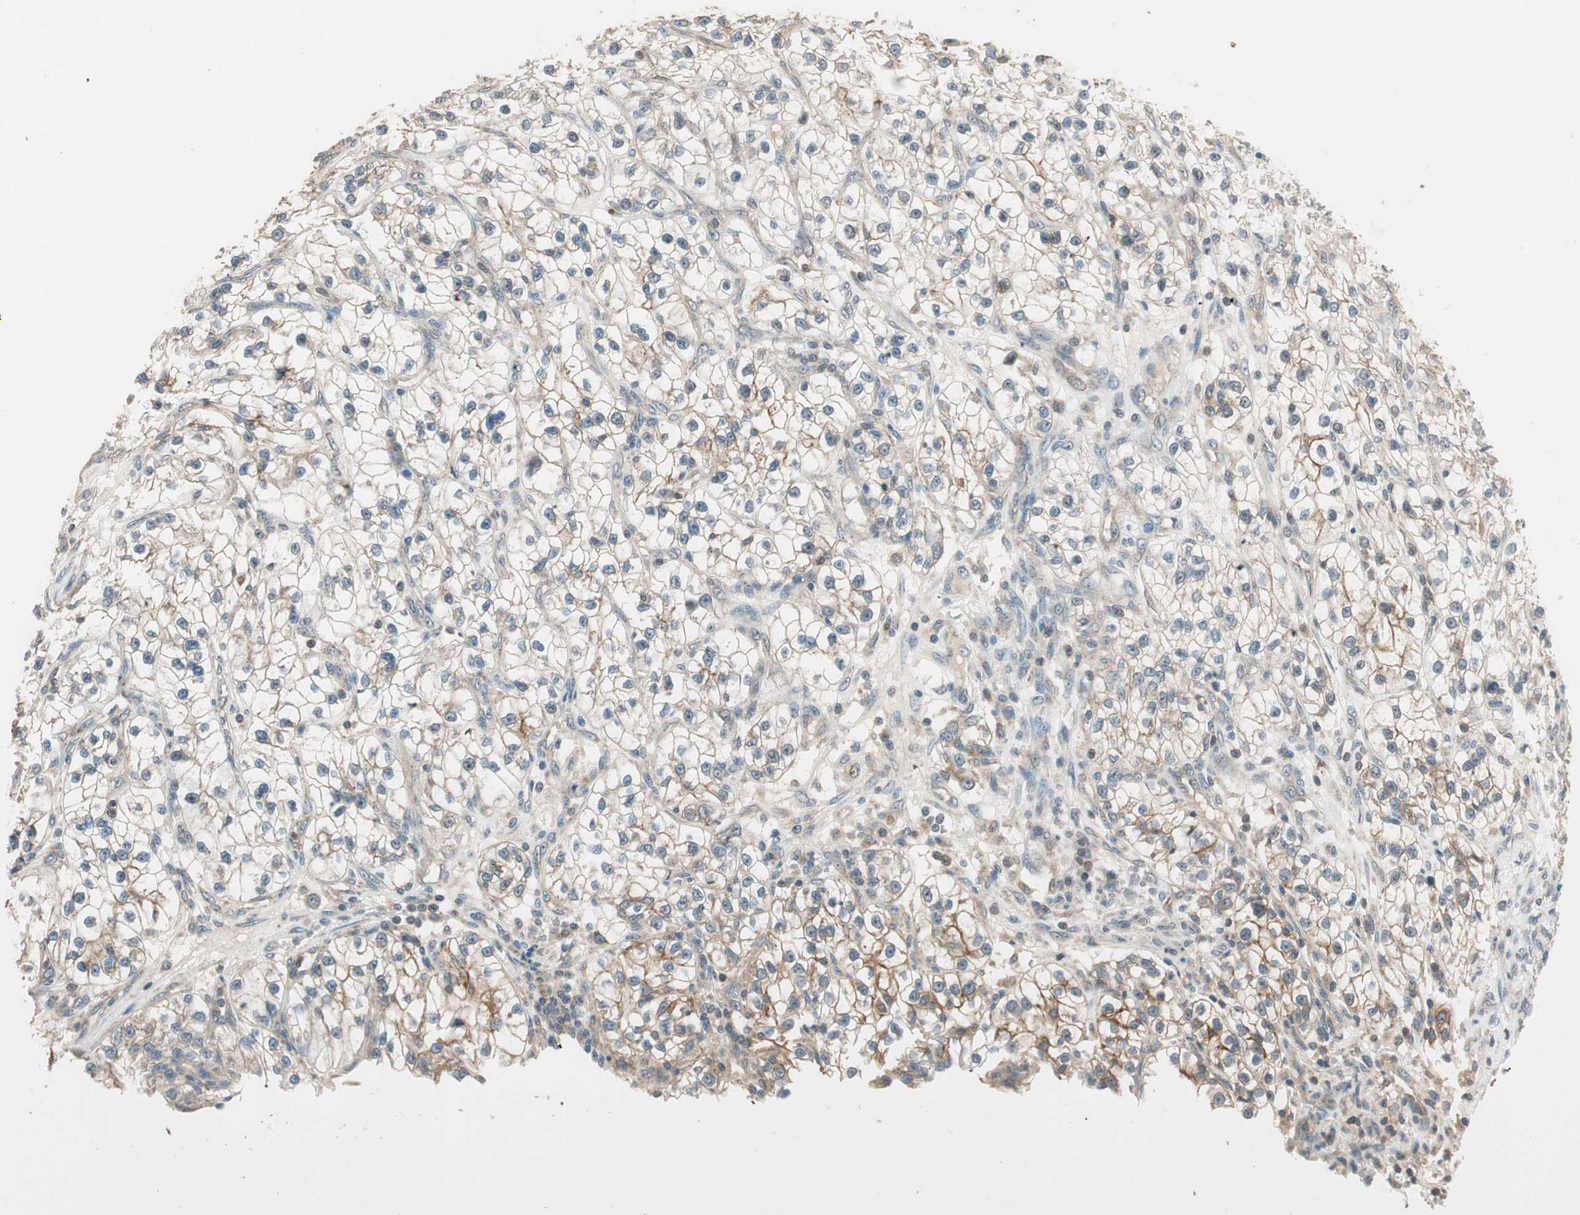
{"staining": {"intensity": "weak", "quantity": "25%-75%", "location": "cytoplasmic/membranous"}, "tissue": "renal cancer", "cell_type": "Tumor cells", "image_type": "cancer", "snomed": [{"axis": "morphology", "description": "Adenocarcinoma, NOS"}, {"axis": "topography", "description": "Kidney"}], "caption": "Immunohistochemistry histopathology image of human renal cancer (adenocarcinoma) stained for a protein (brown), which shows low levels of weak cytoplasmic/membranous expression in about 25%-75% of tumor cells.", "gene": "TRIM21", "patient": {"sex": "female", "age": 57}}